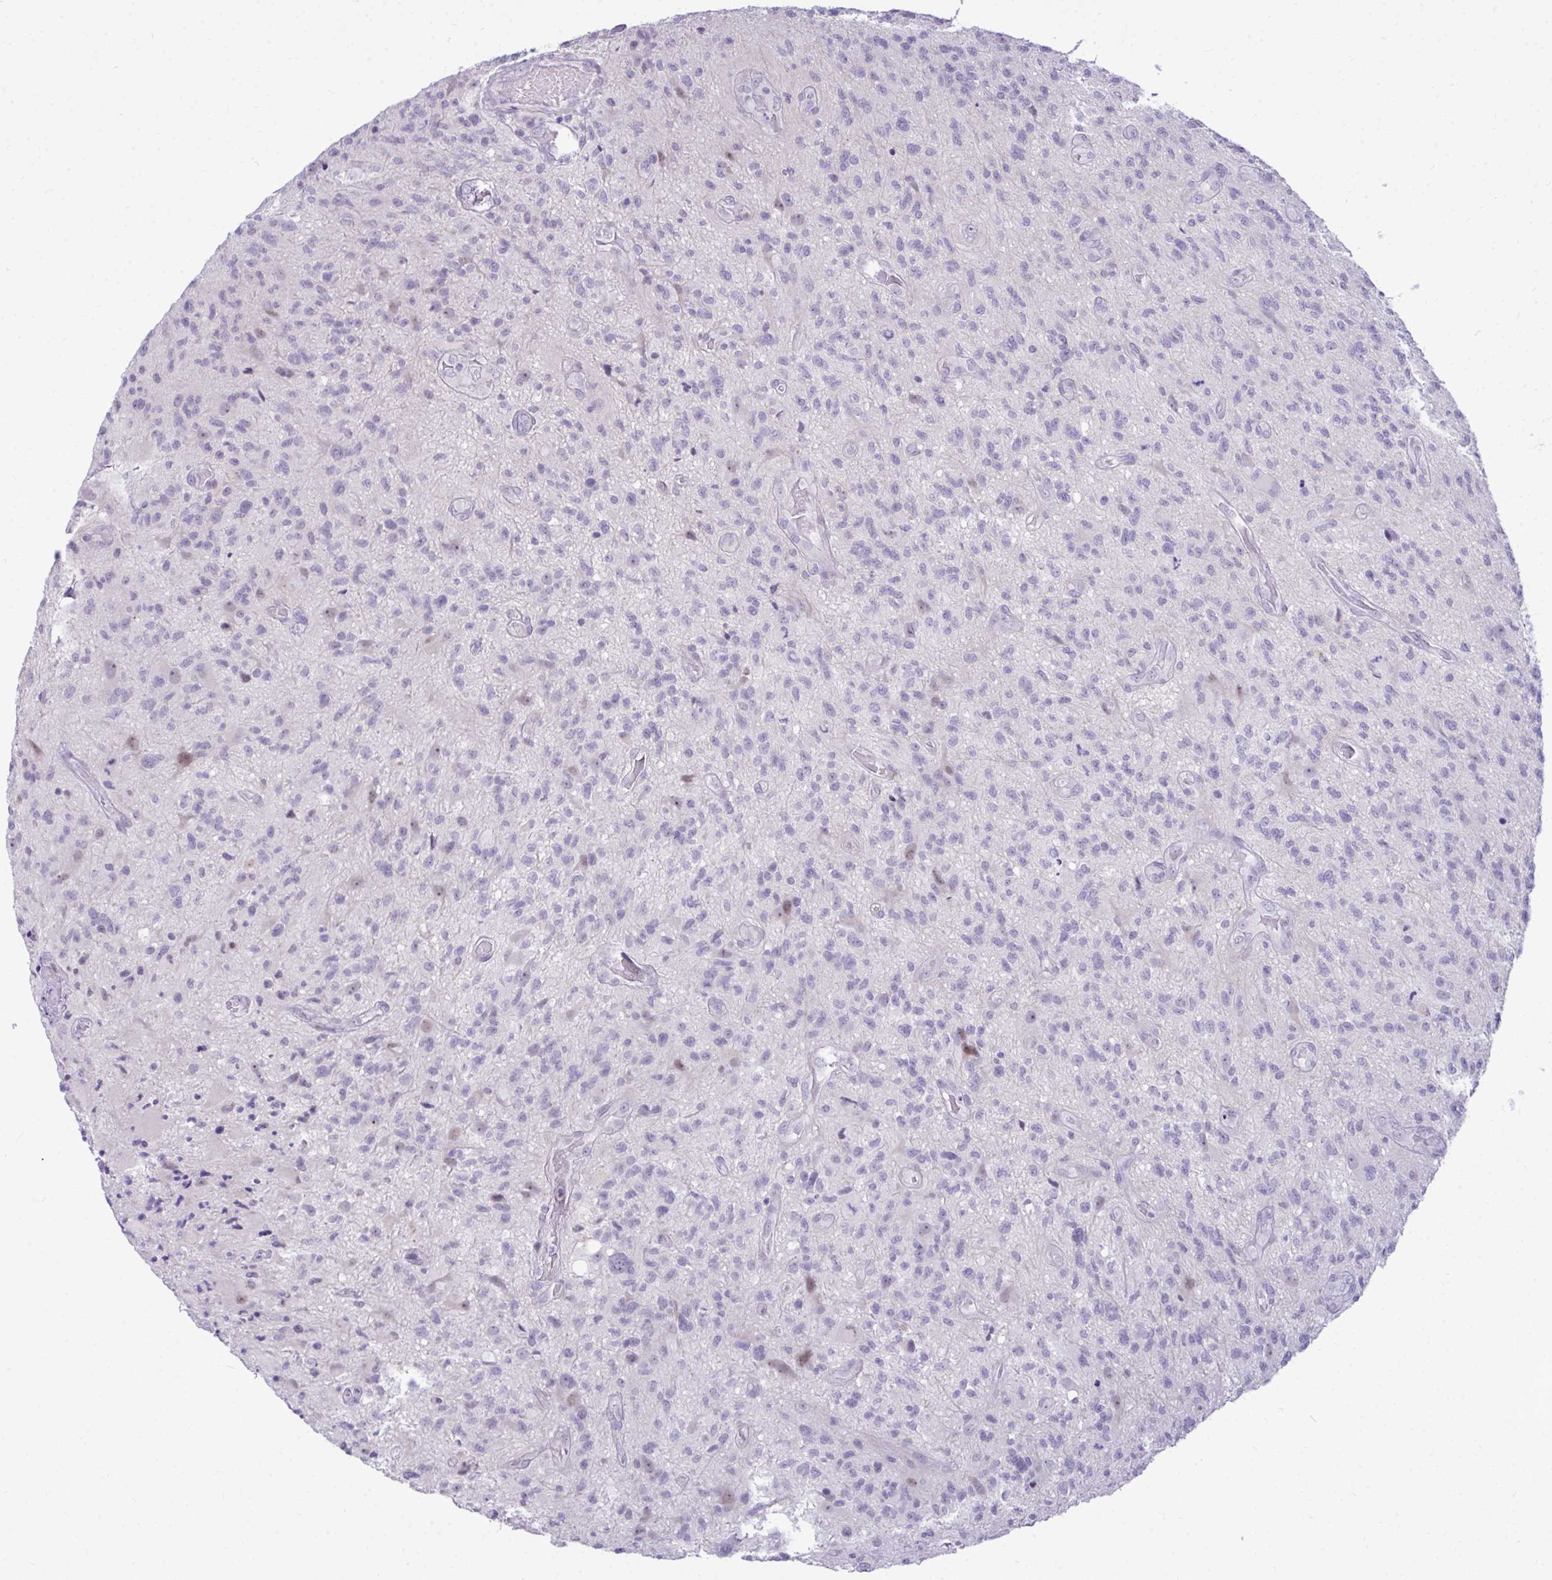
{"staining": {"intensity": "negative", "quantity": "none", "location": "none"}, "tissue": "glioma", "cell_type": "Tumor cells", "image_type": "cancer", "snomed": [{"axis": "morphology", "description": "Glioma, malignant, High grade"}, {"axis": "topography", "description": "Brain"}], "caption": "Tumor cells show no significant protein expression in glioma.", "gene": "EID3", "patient": {"sex": "male", "age": 67}}